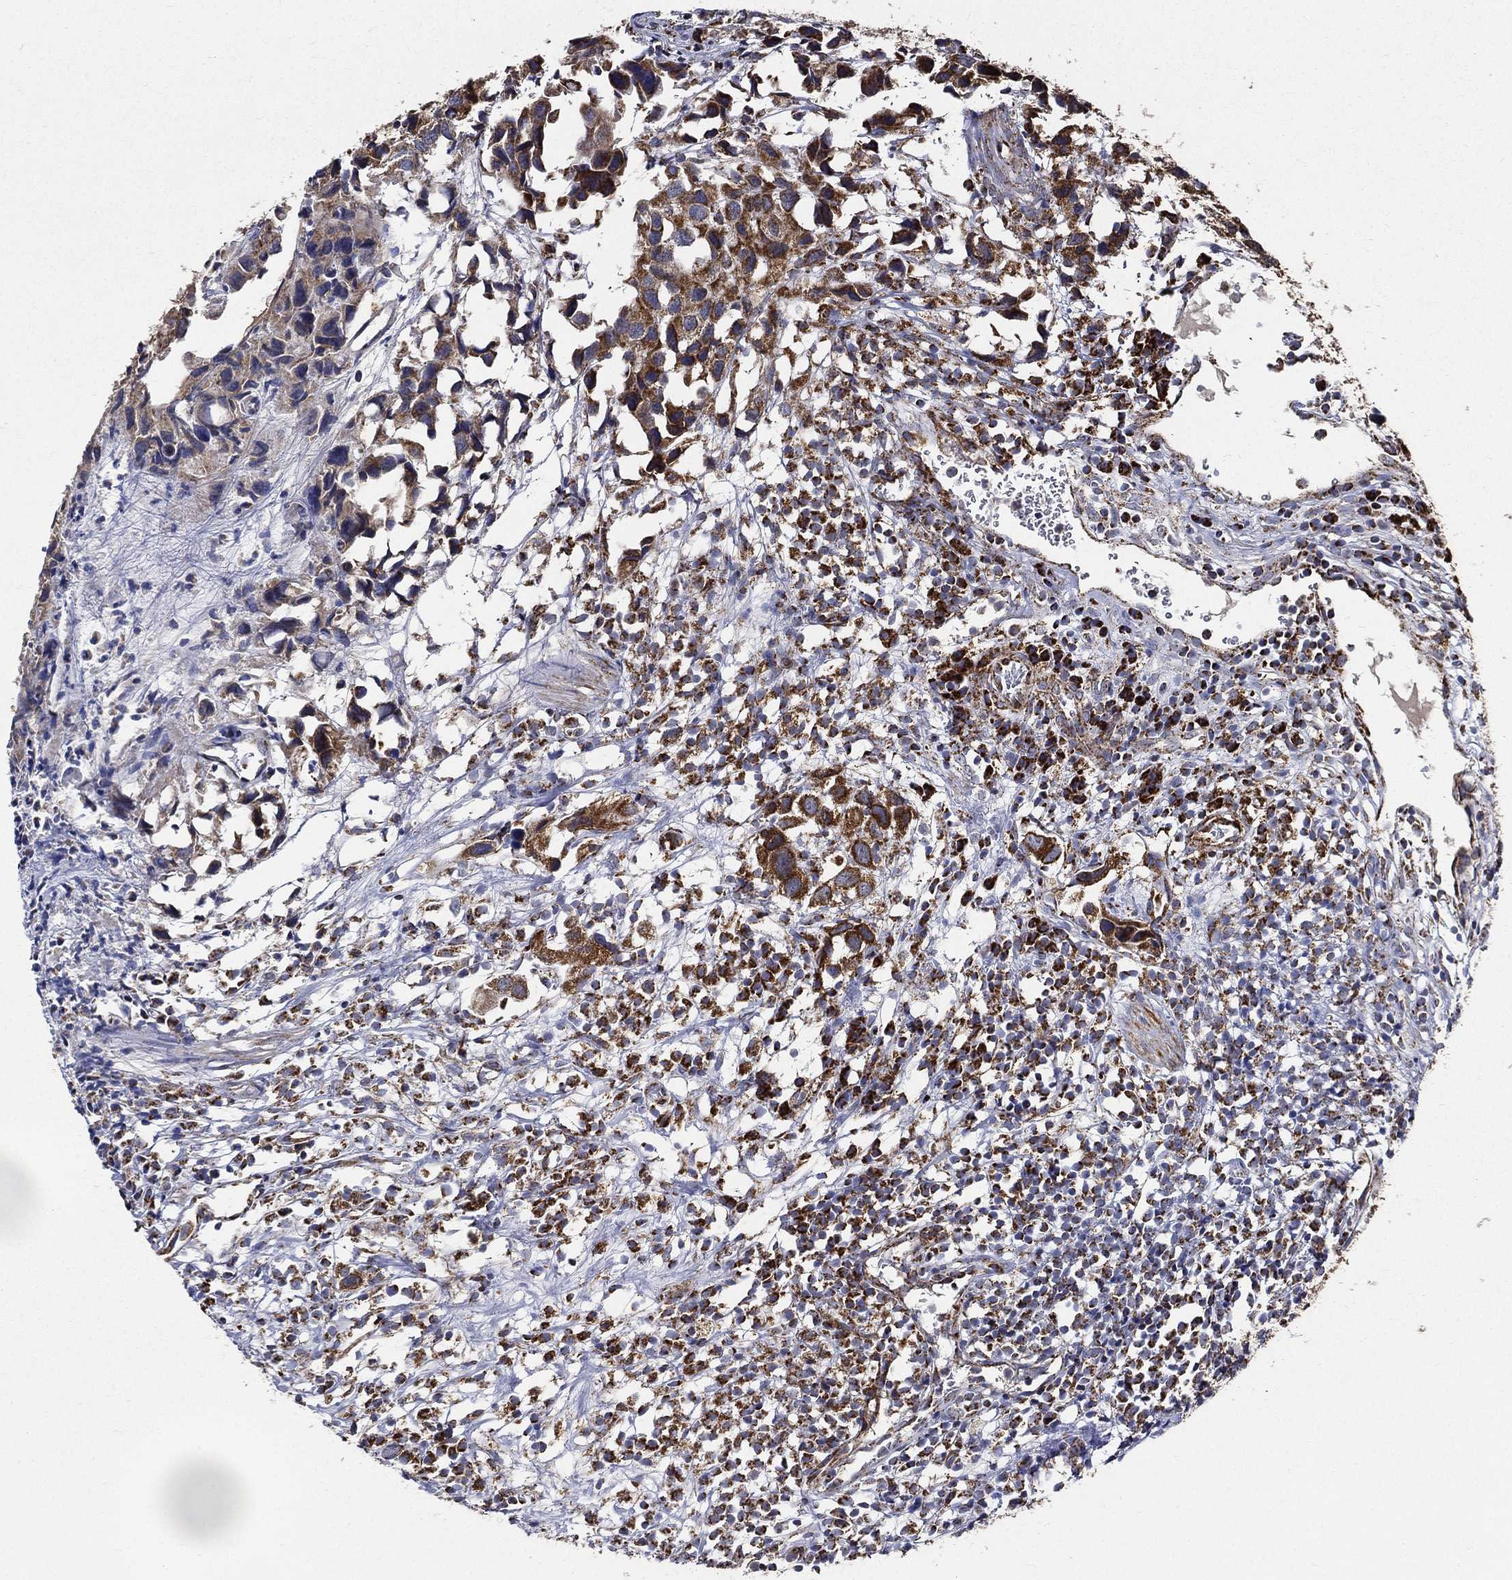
{"staining": {"intensity": "strong", "quantity": ">75%", "location": "cytoplasmic/membranous"}, "tissue": "urothelial cancer", "cell_type": "Tumor cells", "image_type": "cancer", "snomed": [{"axis": "morphology", "description": "Urothelial carcinoma, High grade"}, {"axis": "topography", "description": "Urinary bladder"}], "caption": "There is high levels of strong cytoplasmic/membranous staining in tumor cells of urothelial cancer, as demonstrated by immunohistochemical staining (brown color).", "gene": "NDUFAB1", "patient": {"sex": "male", "age": 79}}